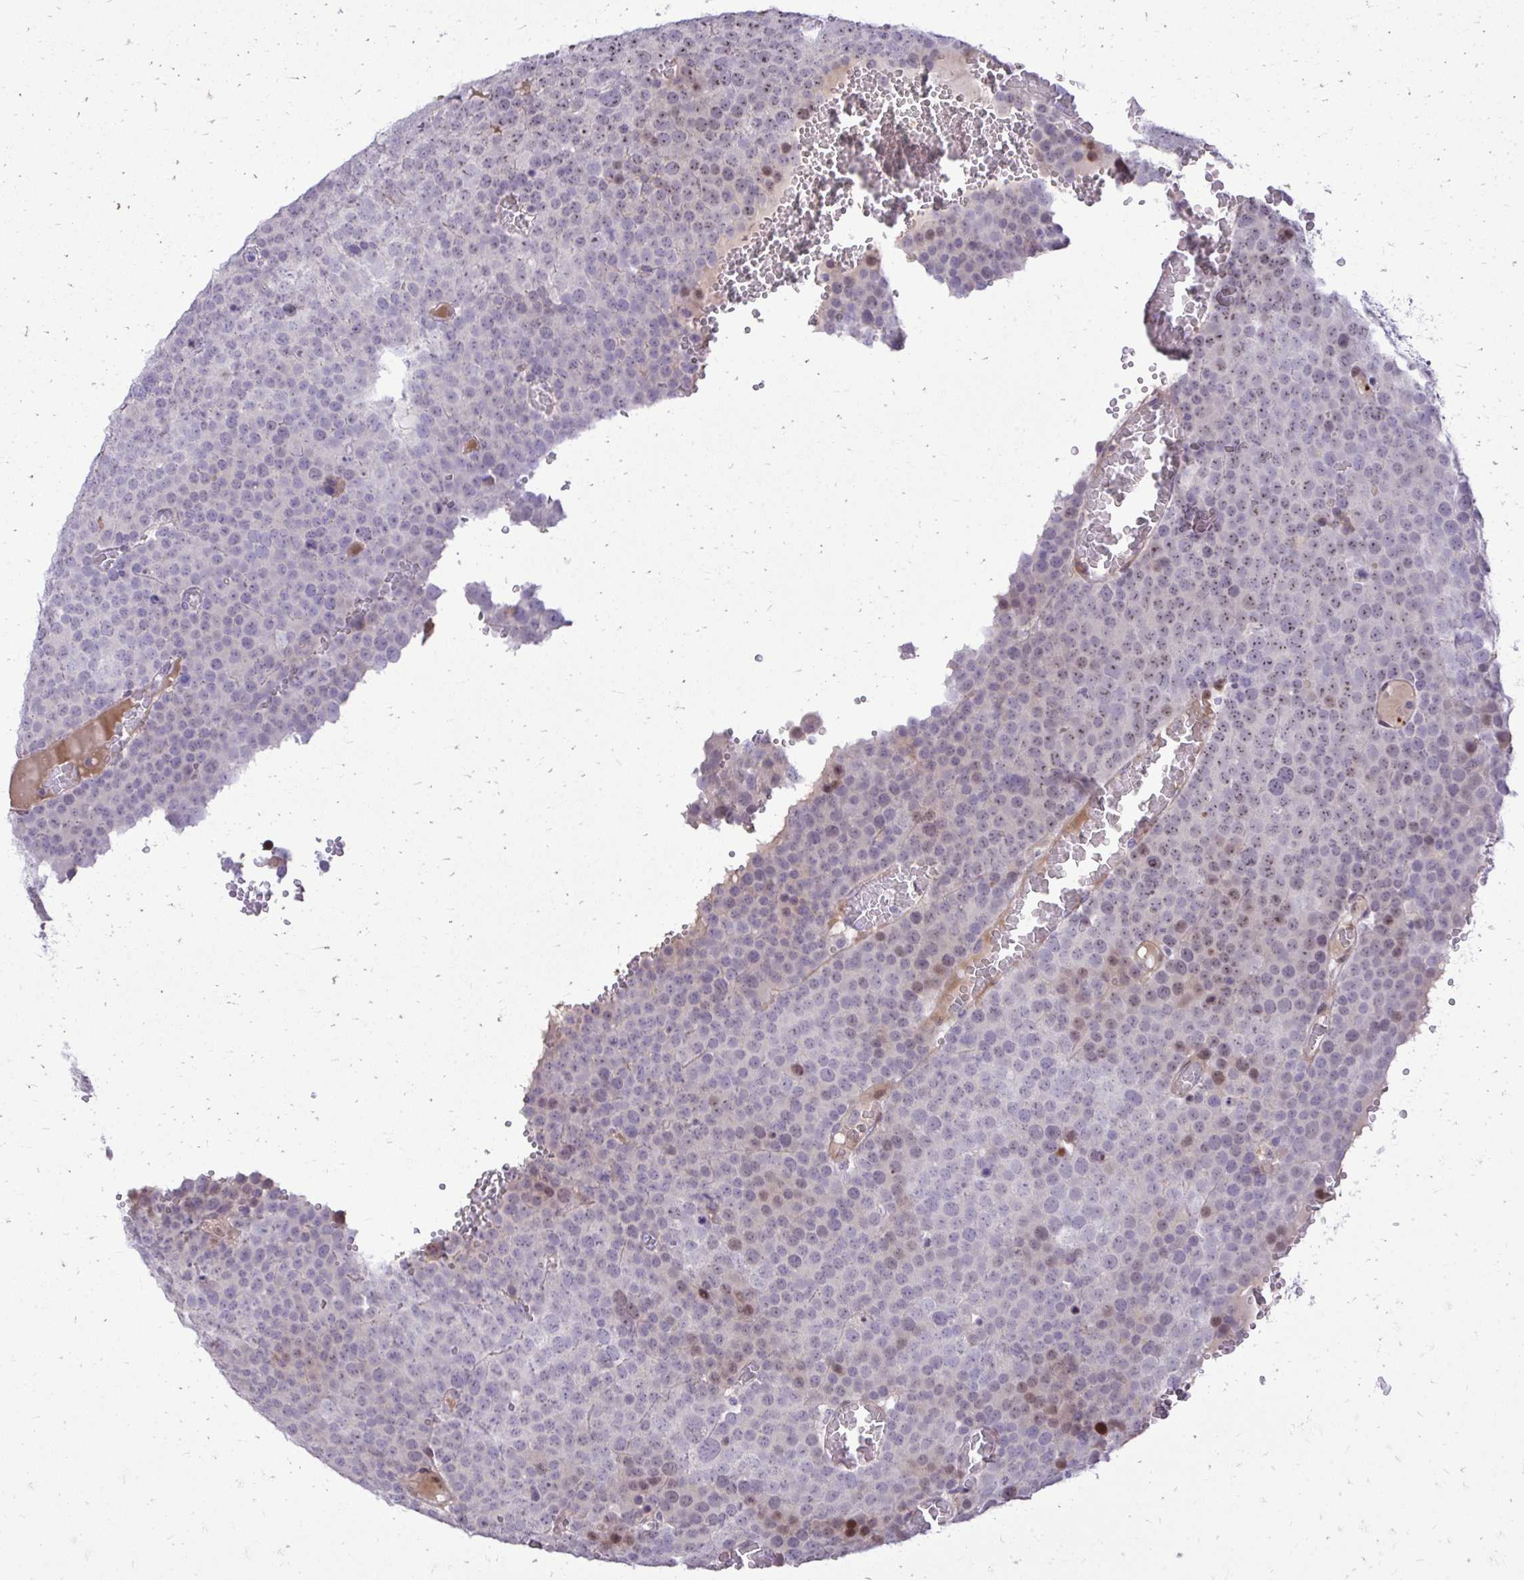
{"staining": {"intensity": "moderate", "quantity": ">75%", "location": "nuclear"}, "tissue": "testis cancer", "cell_type": "Tumor cells", "image_type": "cancer", "snomed": [{"axis": "morphology", "description": "Seminoma, NOS"}, {"axis": "topography", "description": "Testis"}], "caption": "Human seminoma (testis) stained with a brown dye shows moderate nuclear positive positivity in approximately >75% of tumor cells.", "gene": "DLX4", "patient": {"sex": "male", "age": 71}}